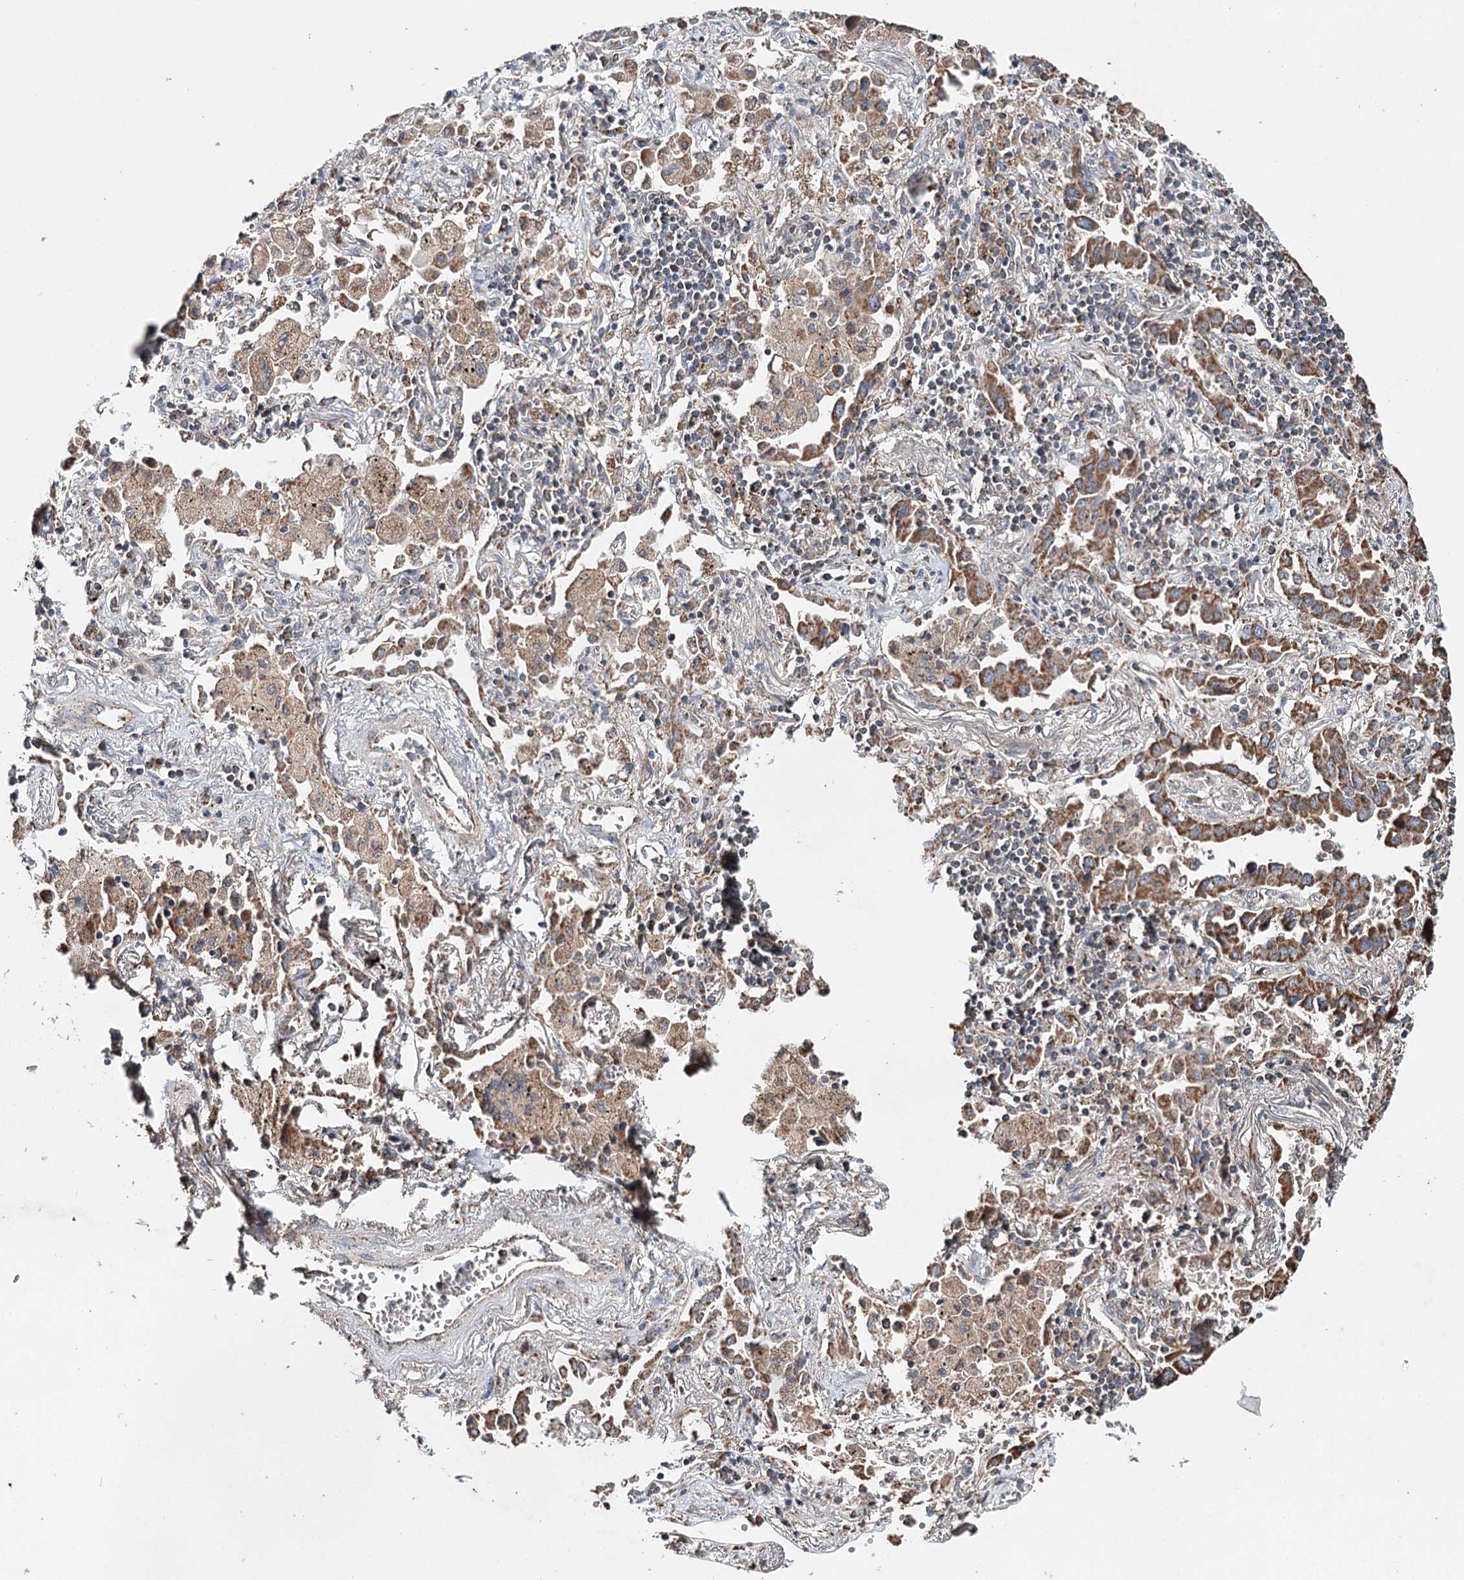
{"staining": {"intensity": "moderate", "quantity": ">75%", "location": "cytoplasmic/membranous"}, "tissue": "lung cancer", "cell_type": "Tumor cells", "image_type": "cancer", "snomed": [{"axis": "morphology", "description": "Adenocarcinoma, NOS"}, {"axis": "topography", "description": "Lung"}], "caption": "Lung adenocarcinoma stained with a brown dye demonstrates moderate cytoplasmic/membranous positive expression in approximately >75% of tumor cells.", "gene": "PIK3CB", "patient": {"sex": "male", "age": 67}}